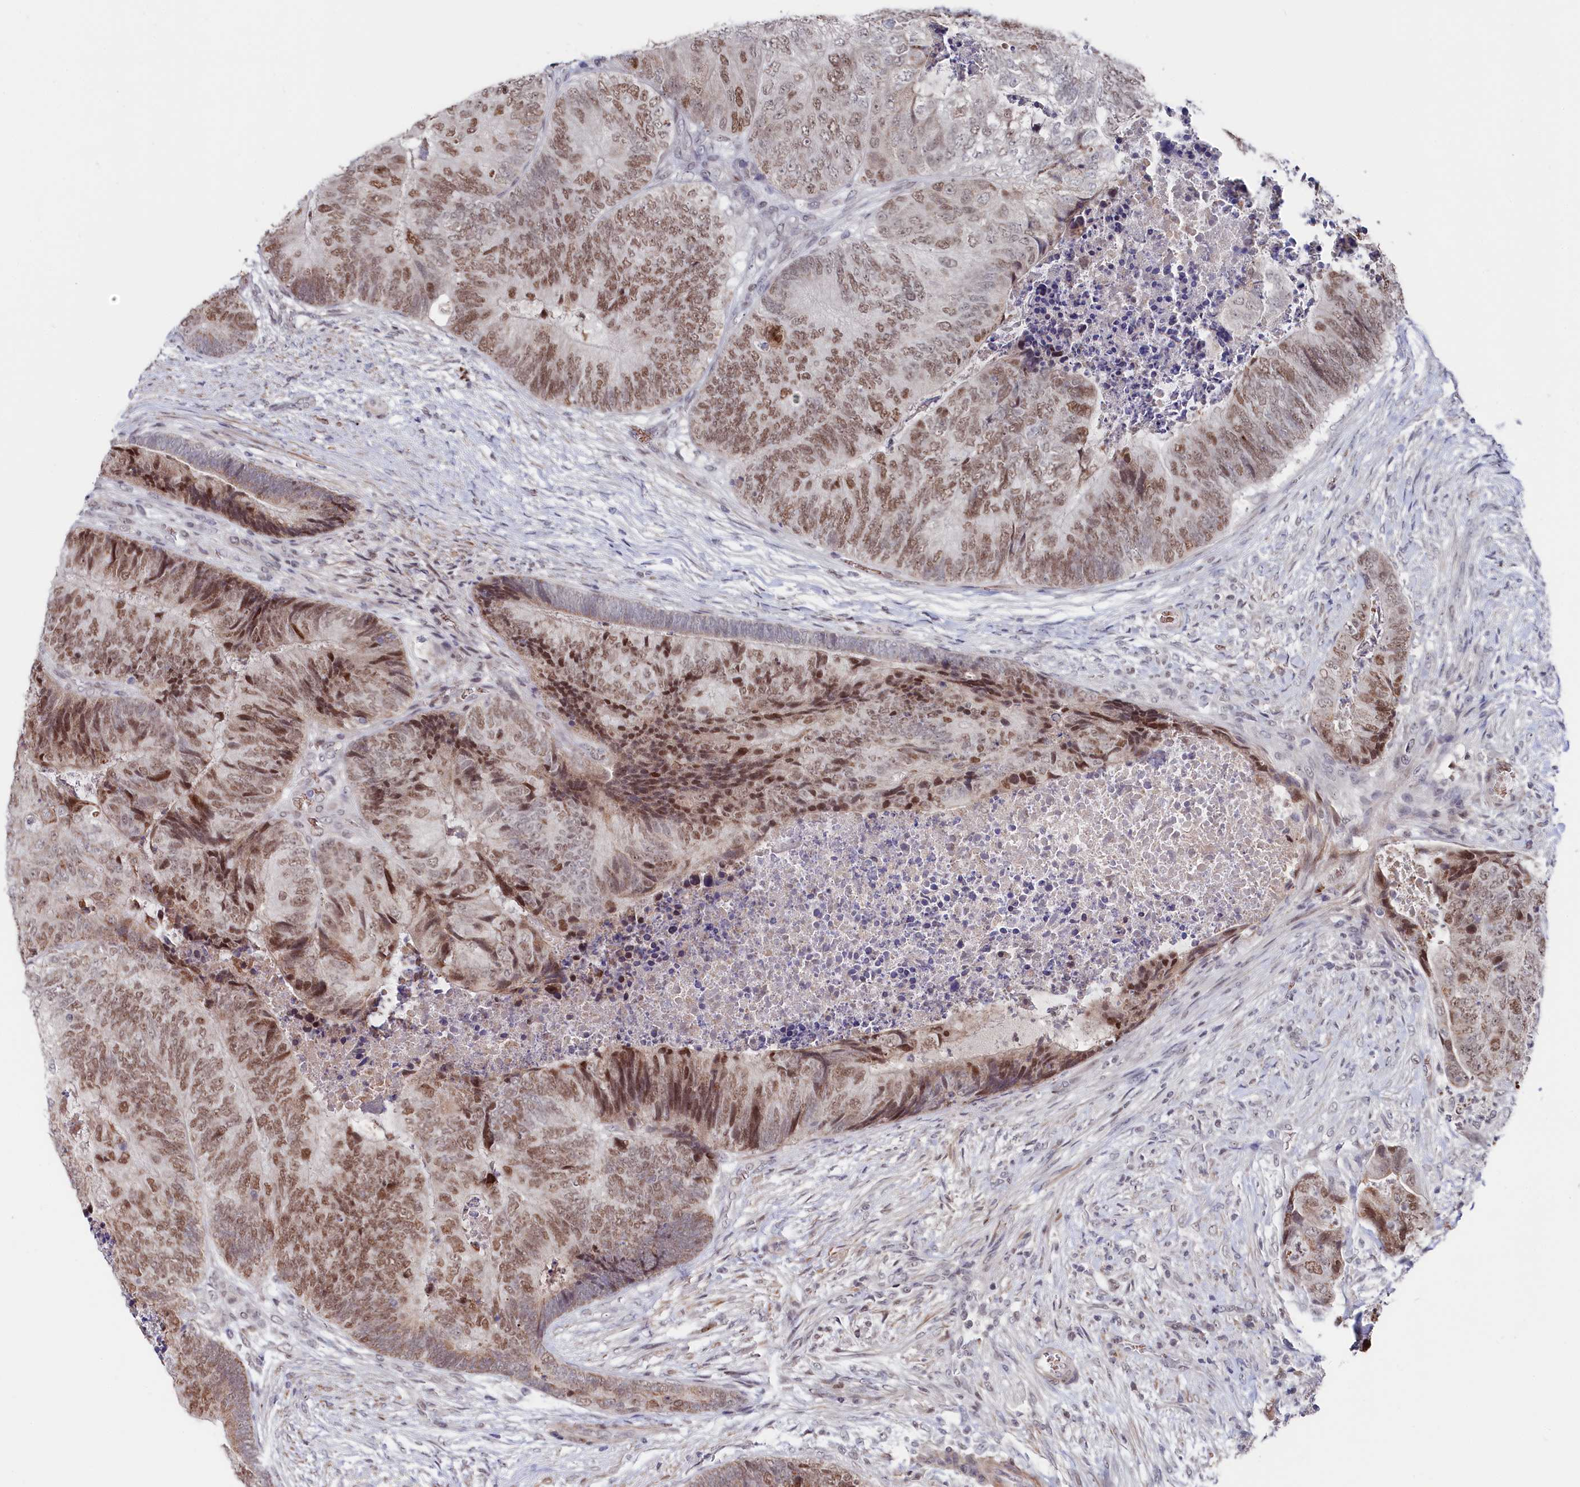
{"staining": {"intensity": "moderate", "quantity": ">75%", "location": "nuclear"}, "tissue": "colorectal cancer", "cell_type": "Tumor cells", "image_type": "cancer", "snomed": [{"axis": "morphology", "description": "Adenocarcinoma, NOS"}, {"axis": "topography", "description": "Colon"}], "caption": "The histopathology image reveals a brown stain indicating the presence of a protein in the nuclear of tumor cells in colorectal cancer (adenocarcinoma). (Brightfield microscopy of DAB IHC at high magnification).", "gene": "TIGD4", "patient": {"sex": "female", "age": 67}}